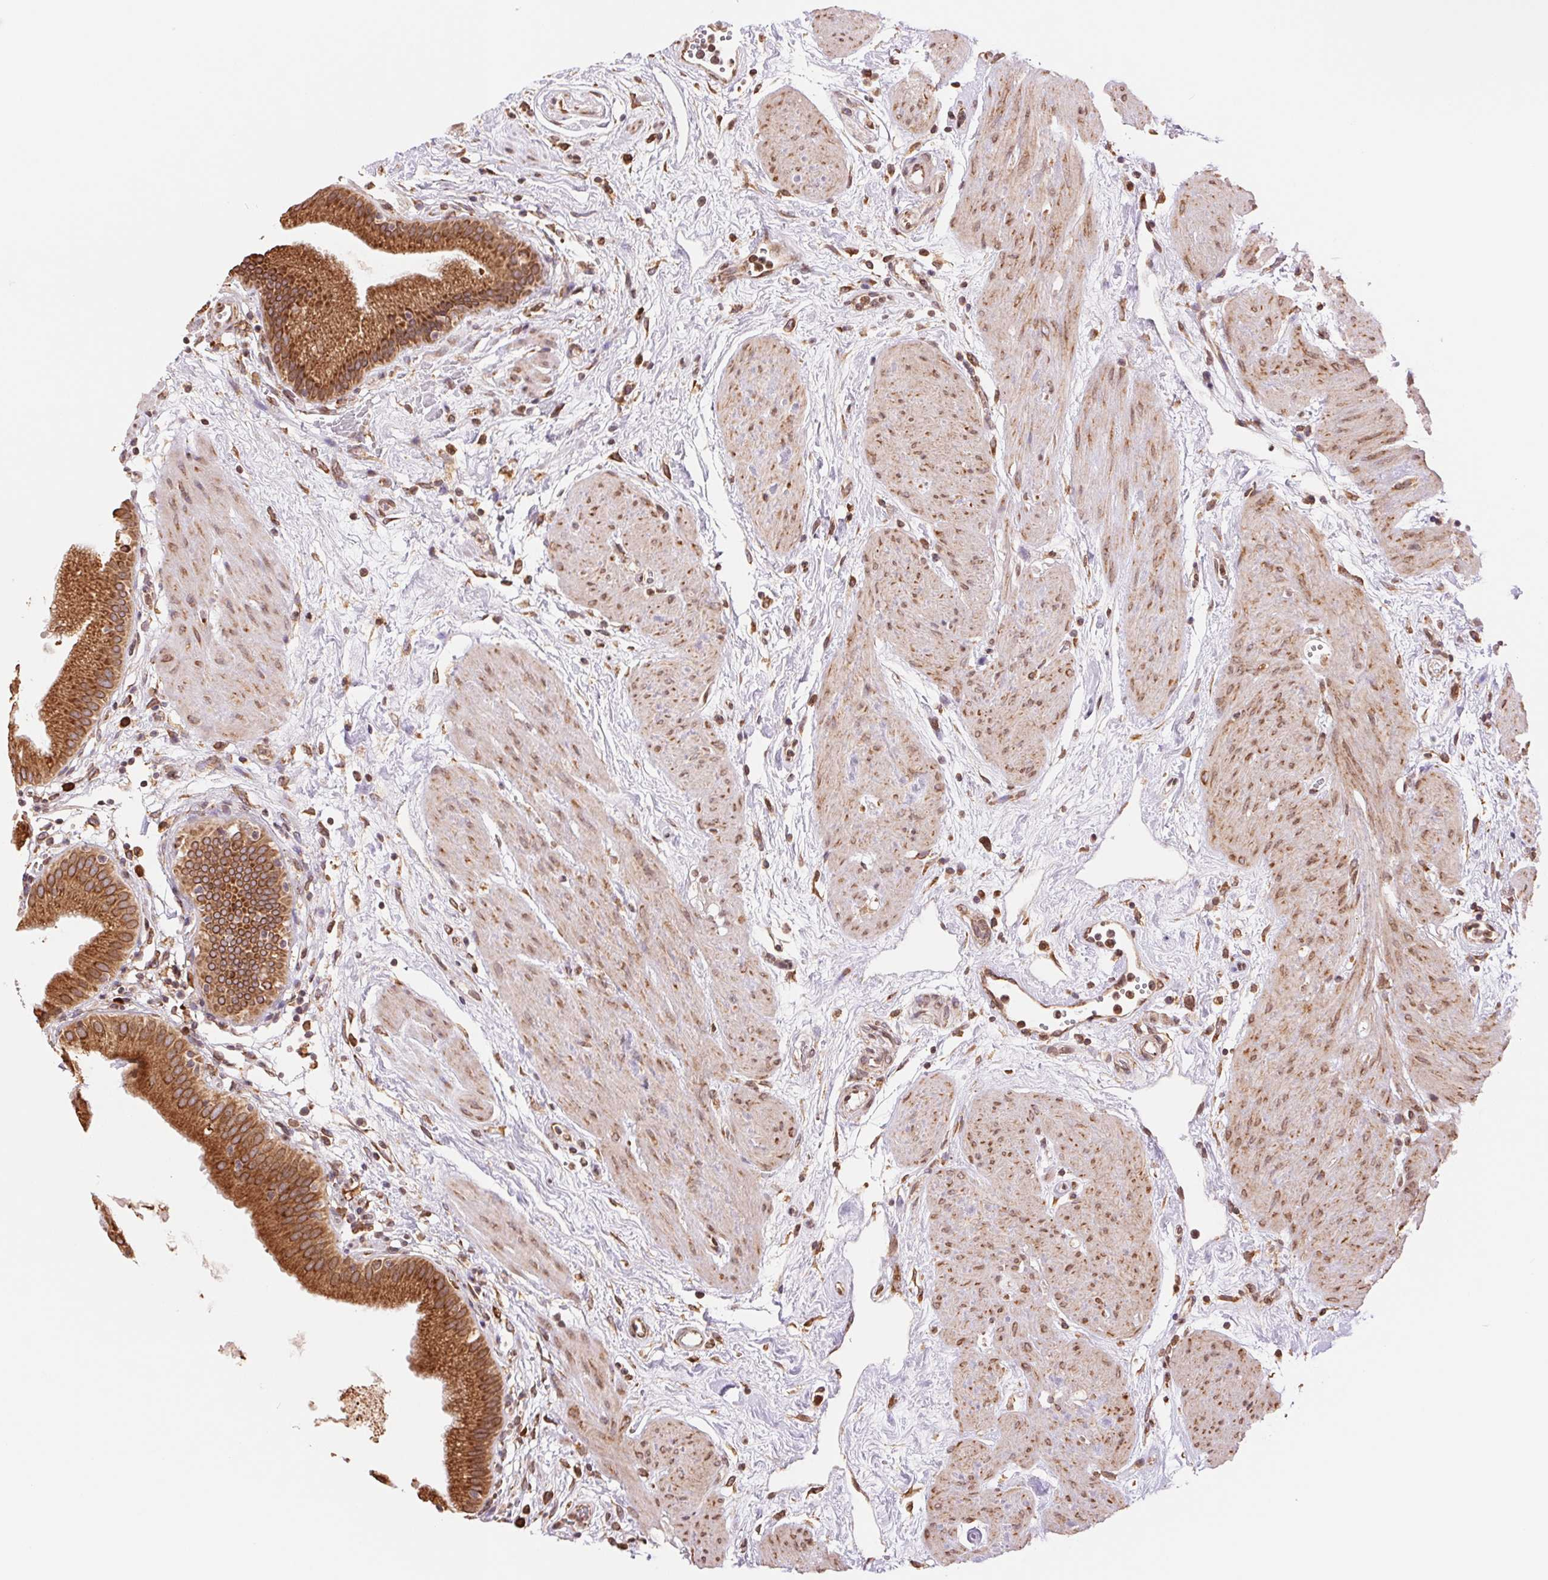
{"staining": {"intensity": "moderate", "quantity": ">75%", "location": "cytoplasmic/membranous"}, "tissue": "gallbladder", "cell_type": "Glandular cells", "image_type": "normal", "snomed": [{"axis": "morphology", "description": "Normal tissue, NOS"}, {"axis": "topography", "description": "Gallbladder"}], "caption": "Glandular cells exhibit moderate cytoplasmic/membranous positivity in approximately >75% of cells in normal gallbladder. Immunohistochemistry stains the protein in brown and the nuclei are stained blue.", "gene": "RPN1", "patient": {"sex": "female", "age": 65}}